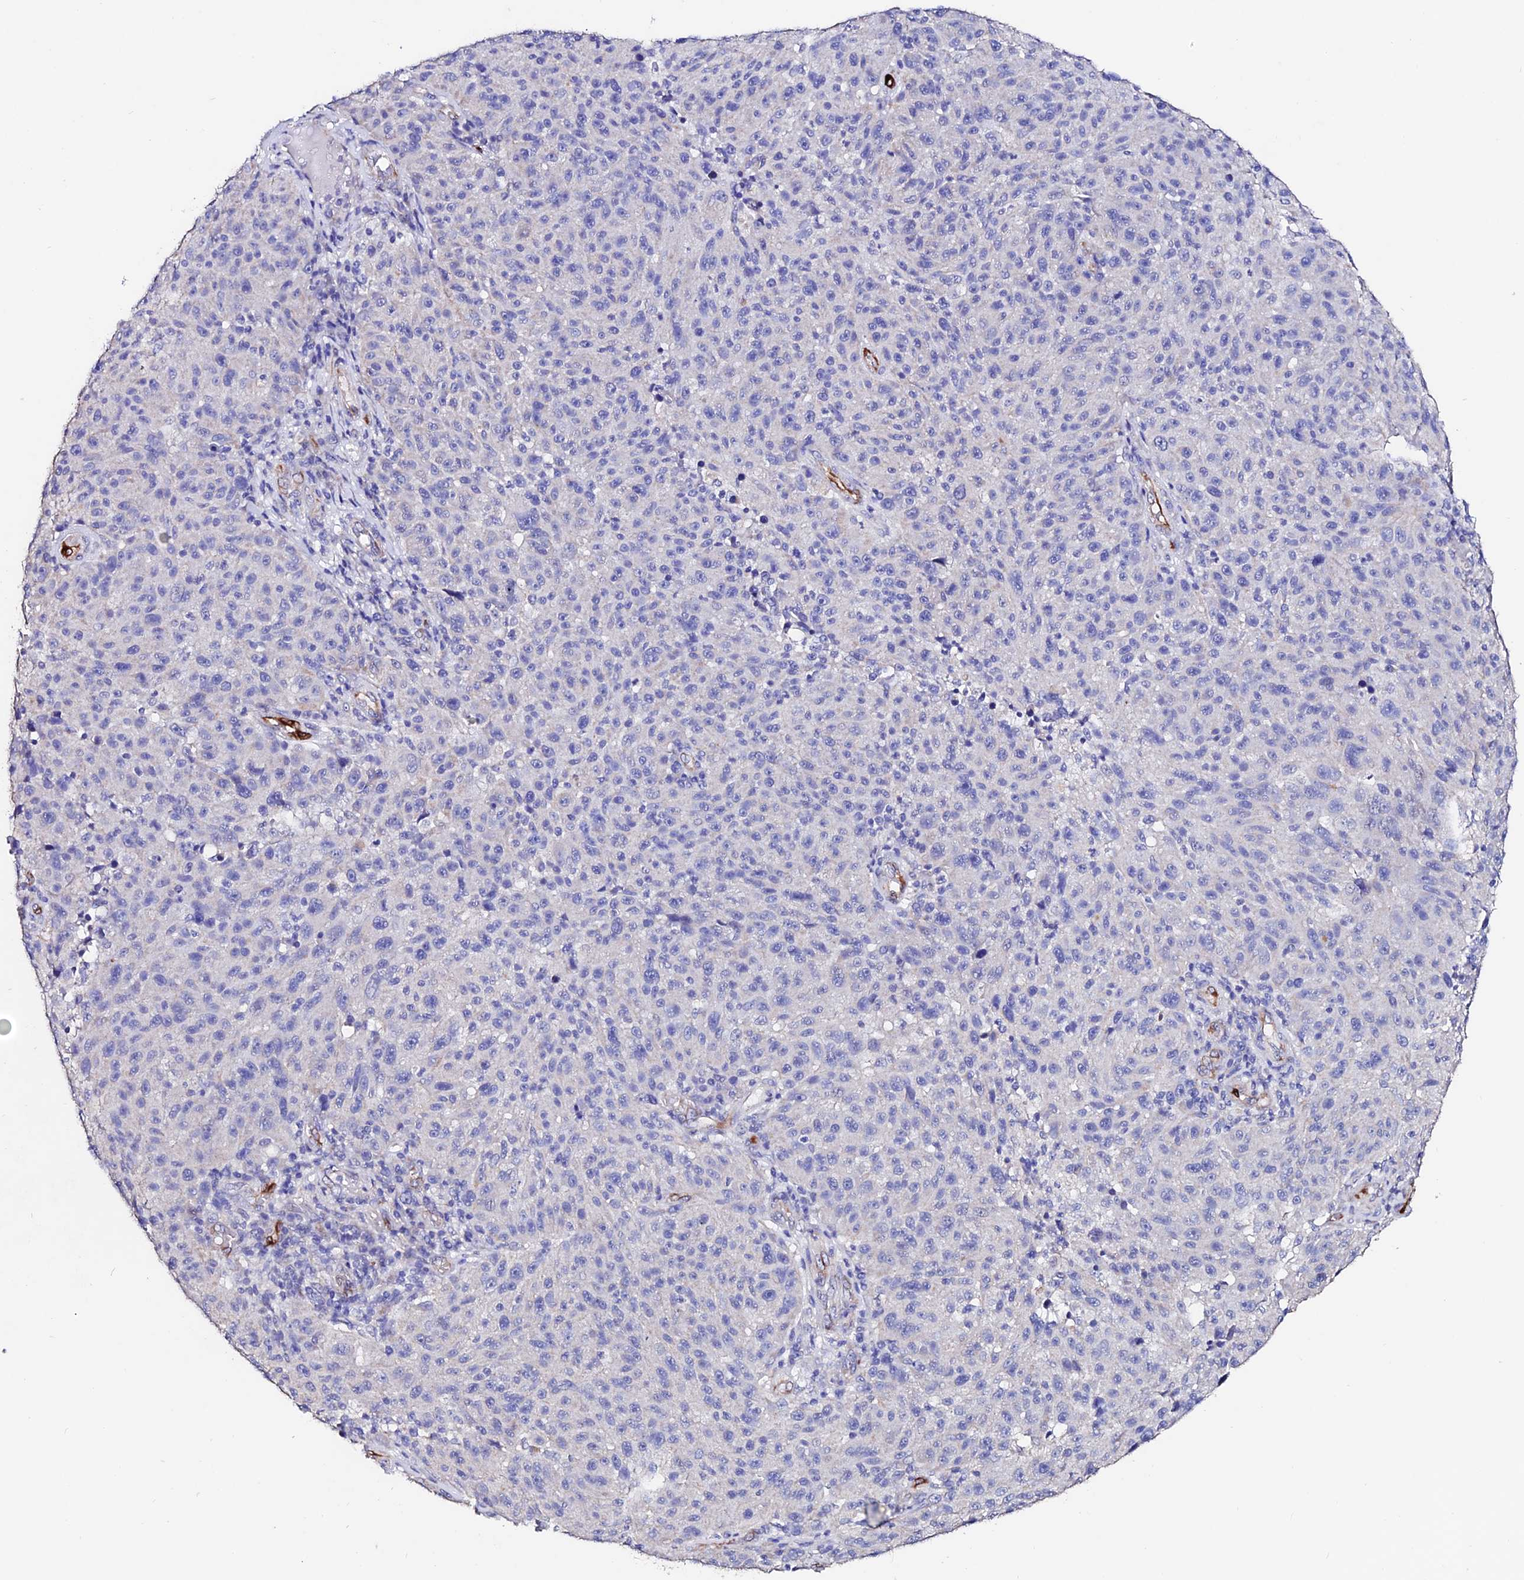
{"staining": {"intensity": "negative", "quantity": "none", "location": "none"}, "tissue": "melanoma", "cell_type": "Tumor cells", "image_type": "cancer", "snomed": [{"axis": "morphology", "description": "Malignant melanoma, NOS"}, {"axis": "topography", "description": "Skin"}], "caption": "This is an IHC micrograph of human melanoma. There is no expression in tumor cells.", "gene": "ESM1", "patient": {"sex": "male", "age": 53}}